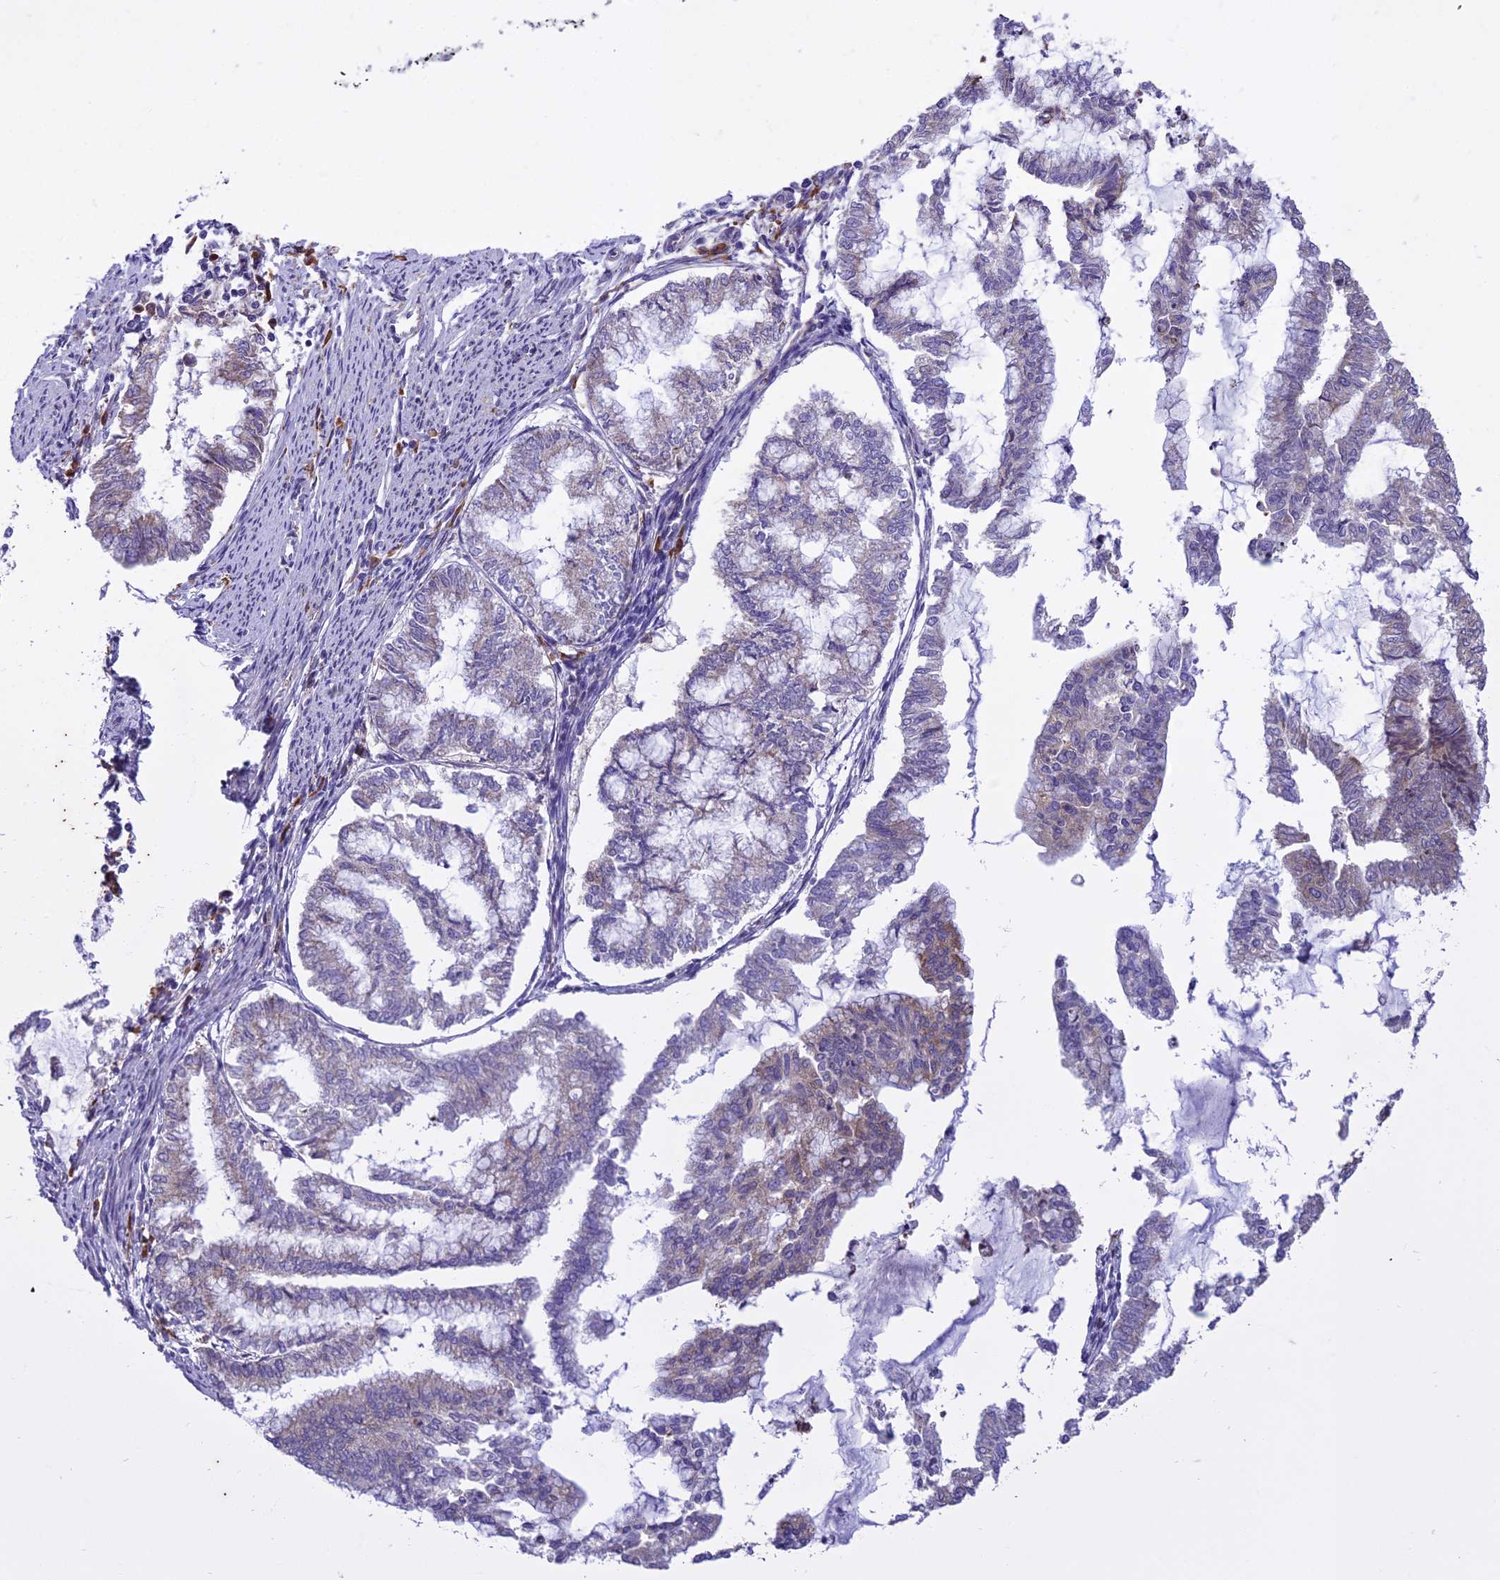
{"staining": {"intensity": "weak", "quantity": "<25%", "location": "cytoplasmic/membranous"}, "tissue": "endometrial cancer", "cell_type": "Tumor cells", "image_type": "cancer", "snomed": [{"axis": "morphology", "description": "Adenocarcinoma, NOS"}, {"axis": "topography", "description": "Endometrium"}], "caption": "Micrograph shows no protein positivity in tumor cells of endometrial cancer (adenocarcinoma) tissue. (Stains: DAB (3,3'-diaminobenzidine) IHC with hematoxylin counter stain, Microscopy: brightfield microscopy at high magnification).", "gene": "NEURL2", "patient": {"sex": "female", "age": 79}}